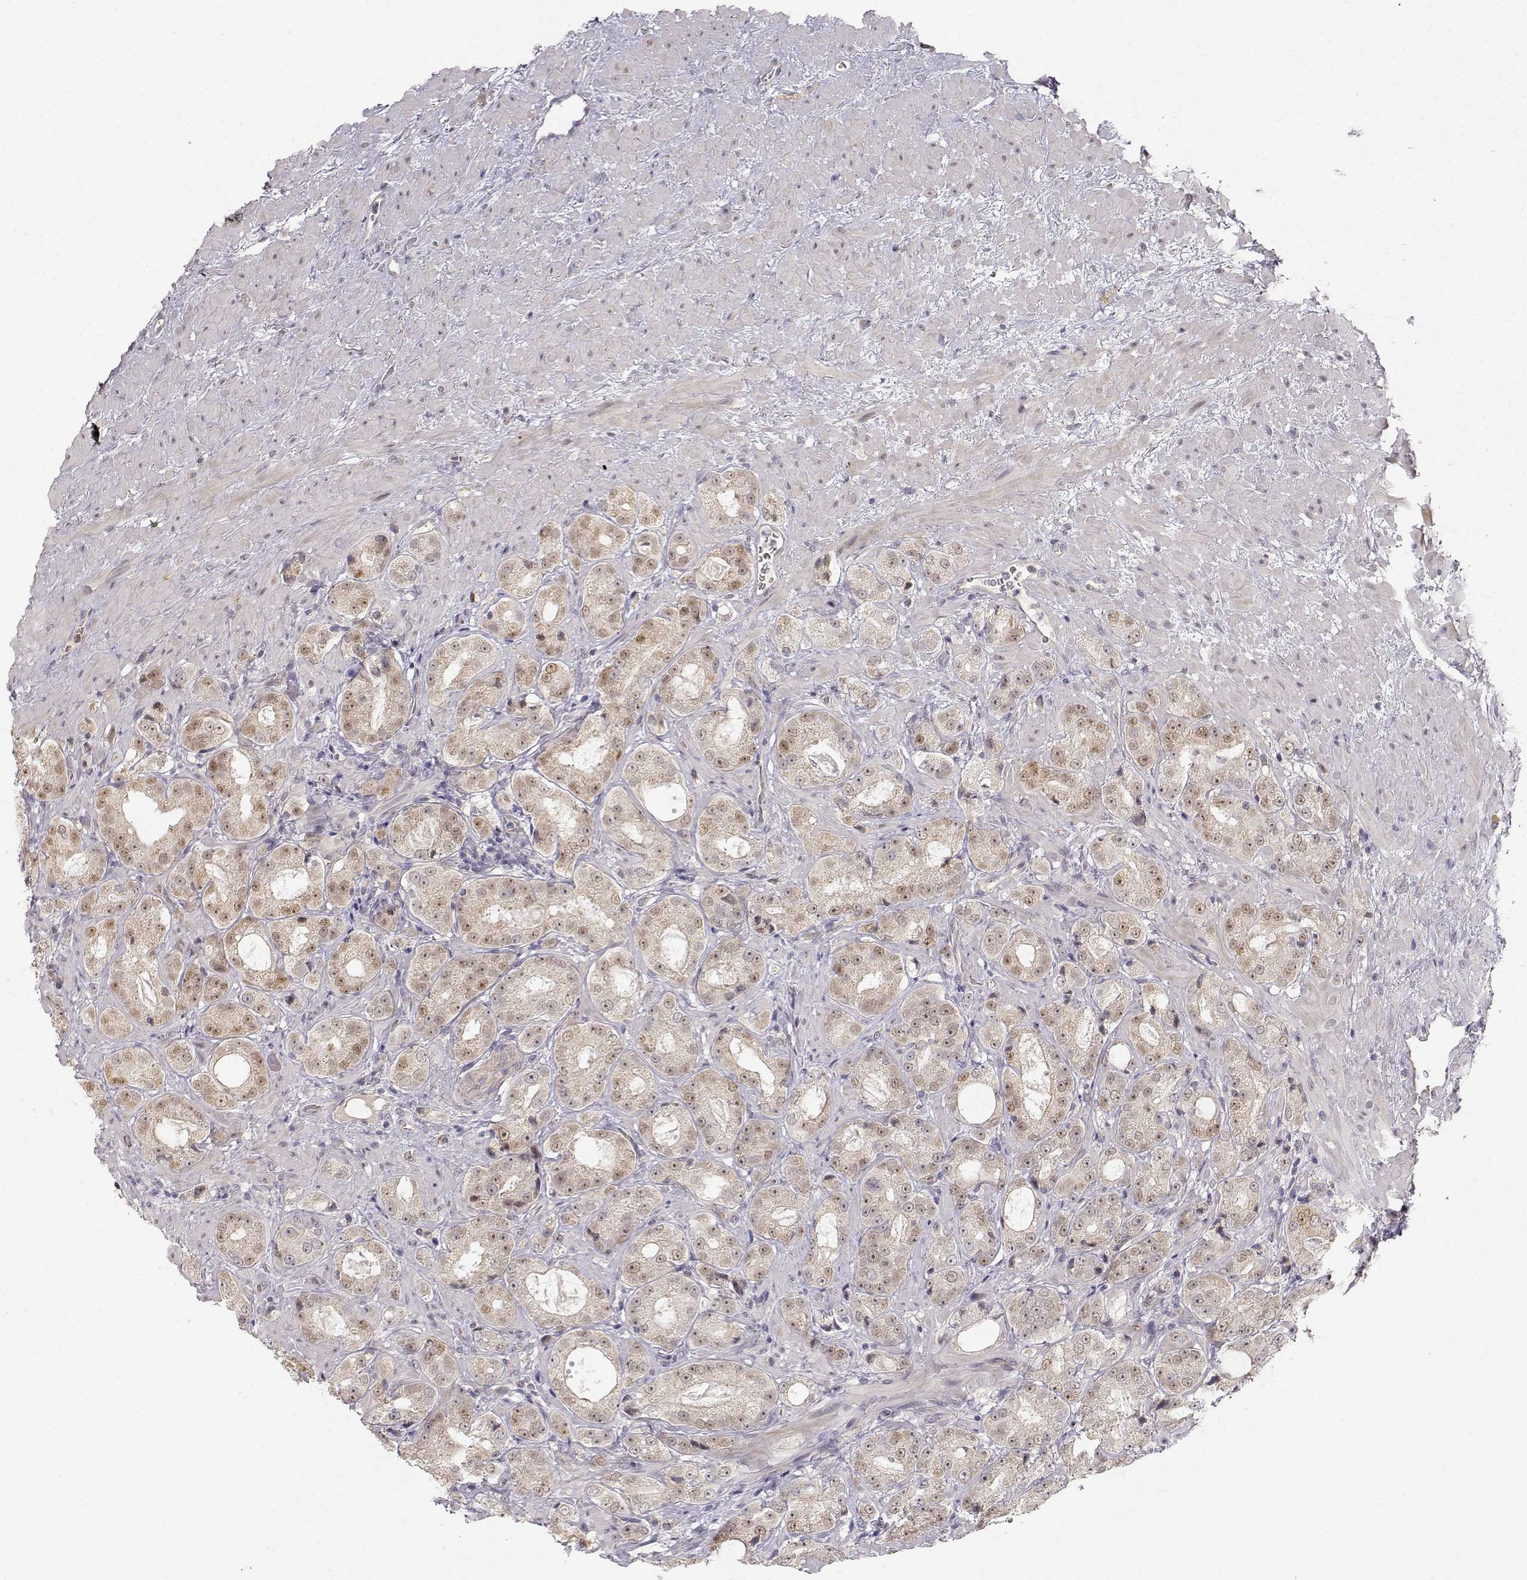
{"staining": {"intensity": "weak", "quantity": ">75%", "location": "cytoplasmic/membranous,nuclear"}, "tissue": "prostate cancer", "cell_type": "Tumor cells", "image_type": "cancer", "snomed": [{"axis": "morphology", "description": "Normal tissue, NOS"}, {"axis": "morphology", "description": "Adenocarcinoma, High grade"}, {"axis": "topography", "description": "Prostate"}], "caption": "The micrograph exhibits staining of prostate high-grade adenocarcinoma, revealing weak cytoplasmic/membranous and nuclear protein positivity (brown color) within tumor cells.", "gene": "EAF2", "patient": {"sex": "male", "age": 83}}